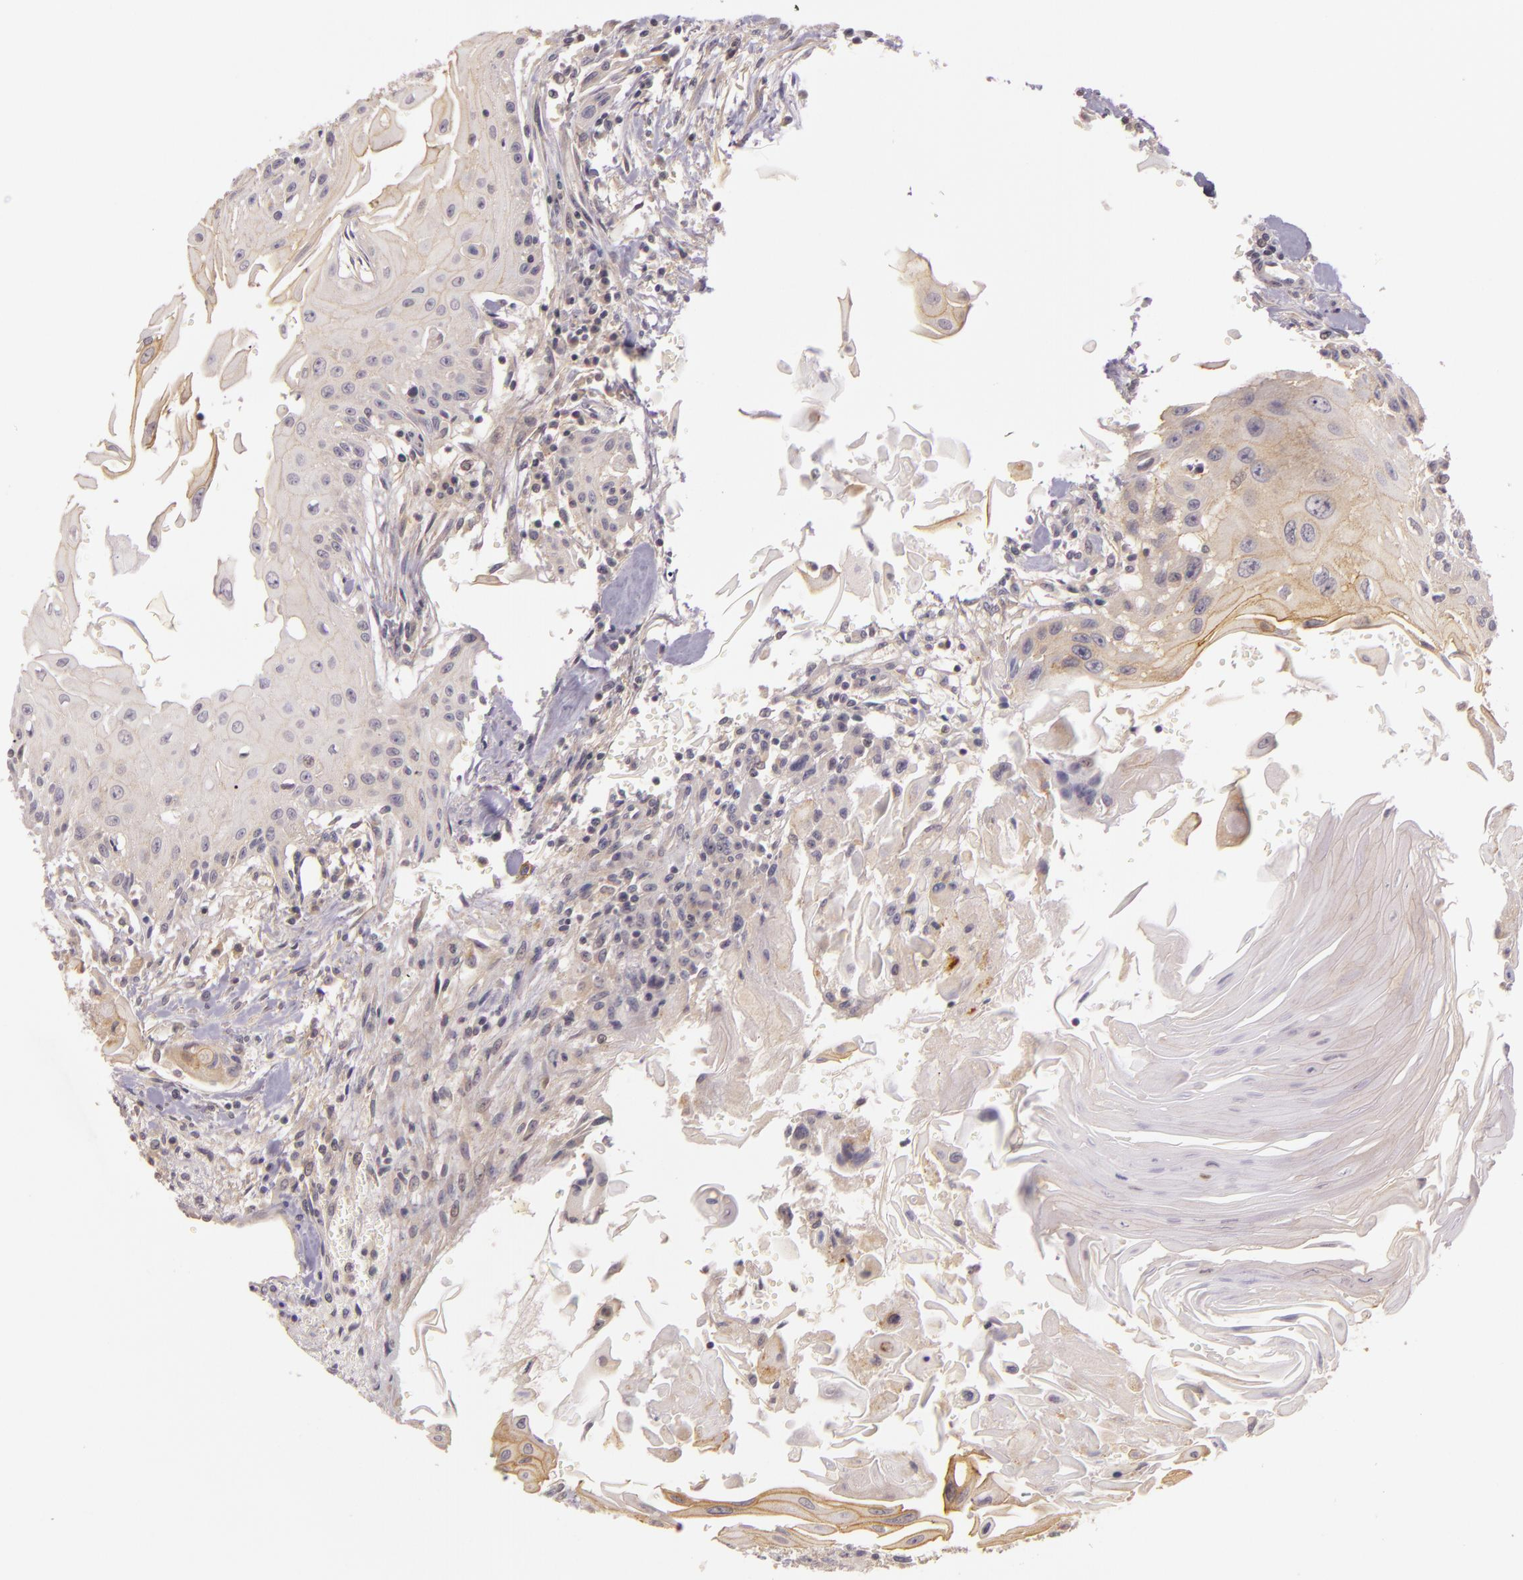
{"staining": {"intensity": "weak", "quantity": "<25%", "location": "cytoplasmic/membranous"}, "tissue": "head and neck cancer", "cell_type": "Tumor cells", "image_type": "cancer", "snomed": [{"axis": "morphology", "description": "Squamous cell carcinoma, NOS"}, {"axis": "morphology", "description": "Squamous cell carcinoma, metastatic, NOS"}, {"axis": "topography", "description": "Lymph node"}, {"axis": "topography", "description": "Salivary gland"}, {"axis": "topography", "description": "Head-Neck"}], "caption": "Tumor cells are negative for brown protein staining in head and neck cancer (squamous cell carcinoma).", "gene": "ARMH4", "patient": {"sex": "female", "age": 74}}